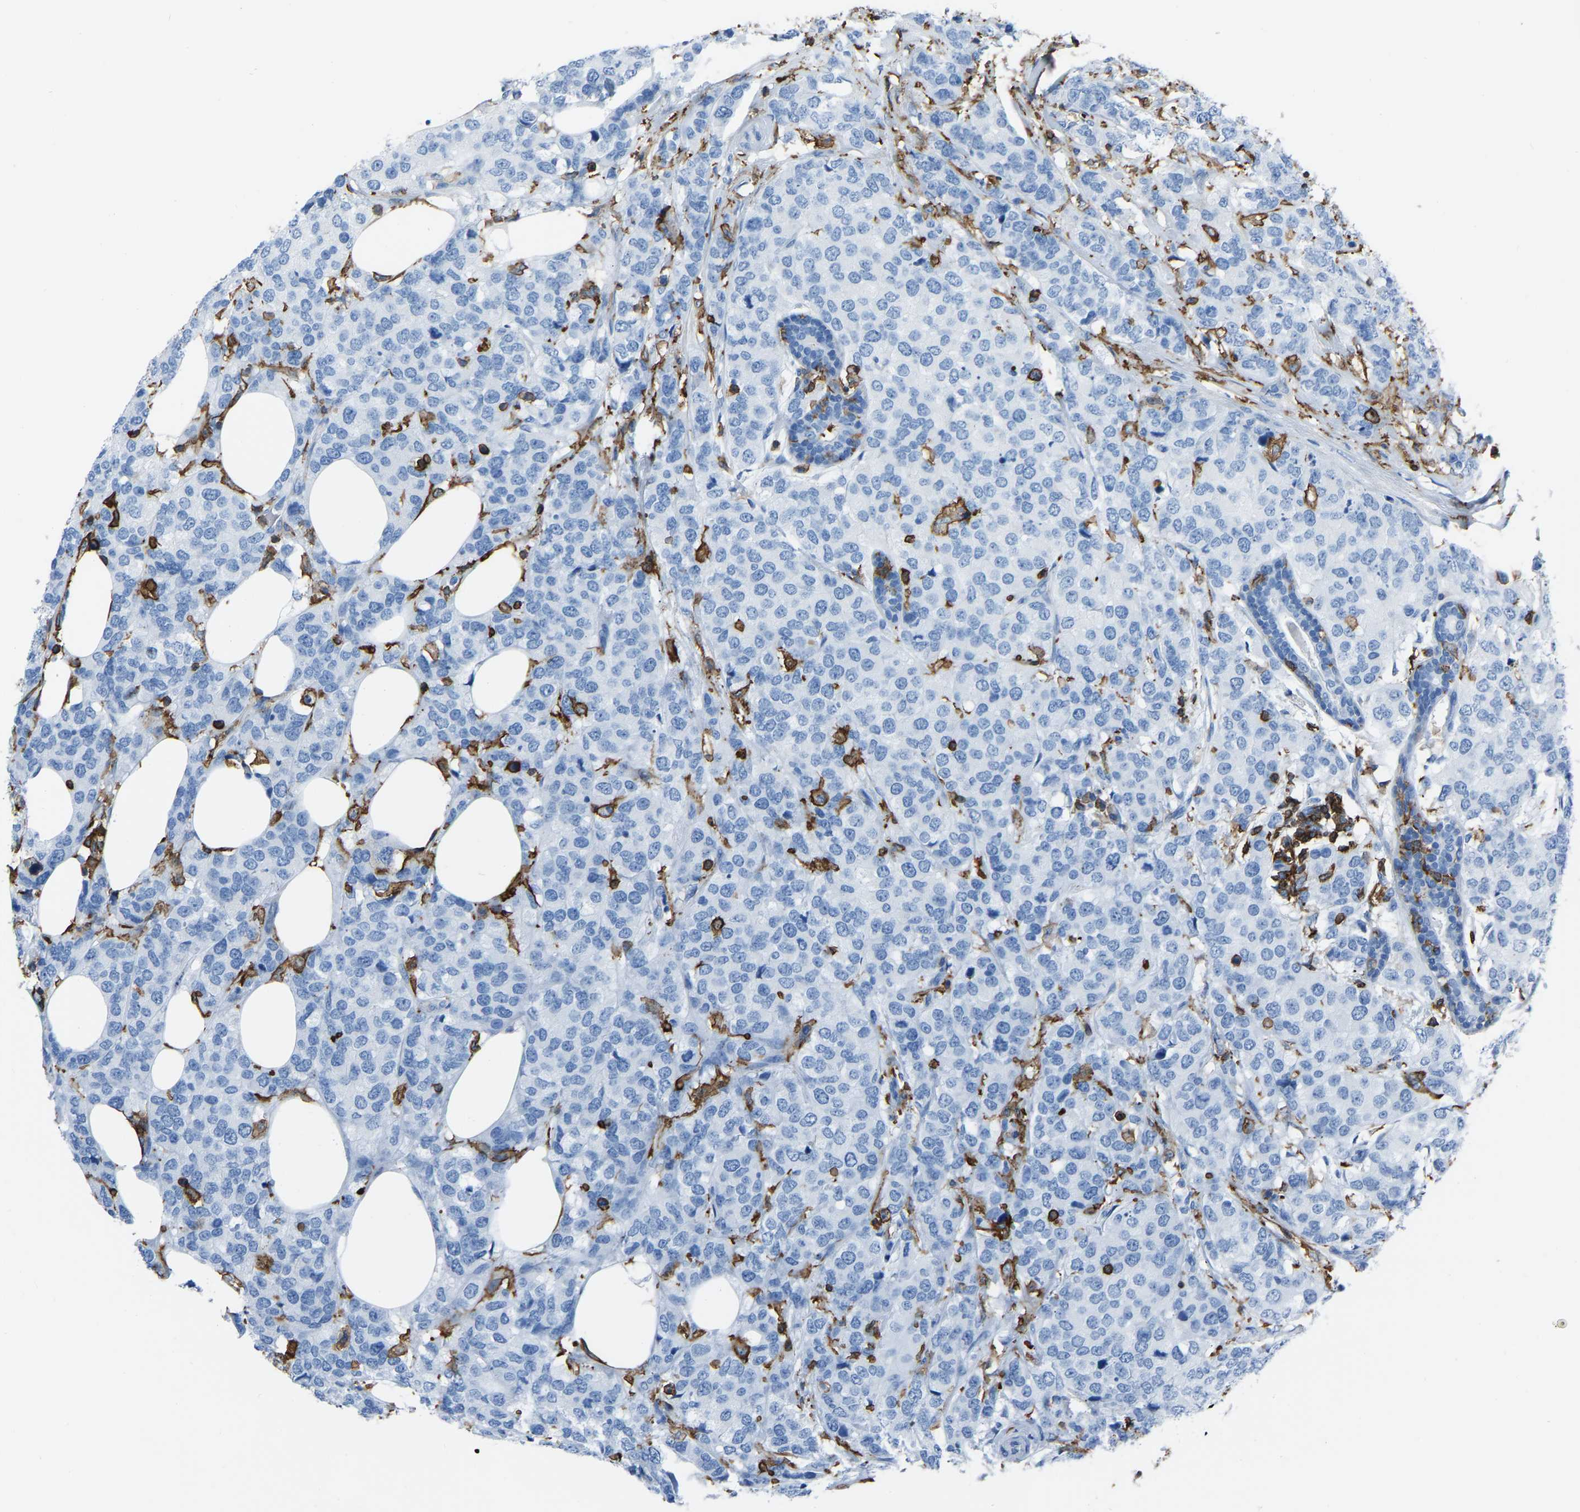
{"staining": {"intensity": "negative", "quantity": "none", "location": "none"}, "tissue": "breast cancer", "cell_type": "Tumor cells", "image_type": "cancer", "snomed": [{"axis": "morphology", "description": "Lobular carcinoma"}, {"axis": "topography", "description": "Breast"}], "caption": "Immunohistochemistry image of neoplastic tissue: human lobular carcinoma (breast) stained with DAB (3,3'-diaminobenzidine) shows no significant protein expression in tumor cells.", "gene": "LSP1", "patient": {"sex": "female", "age": 59}}